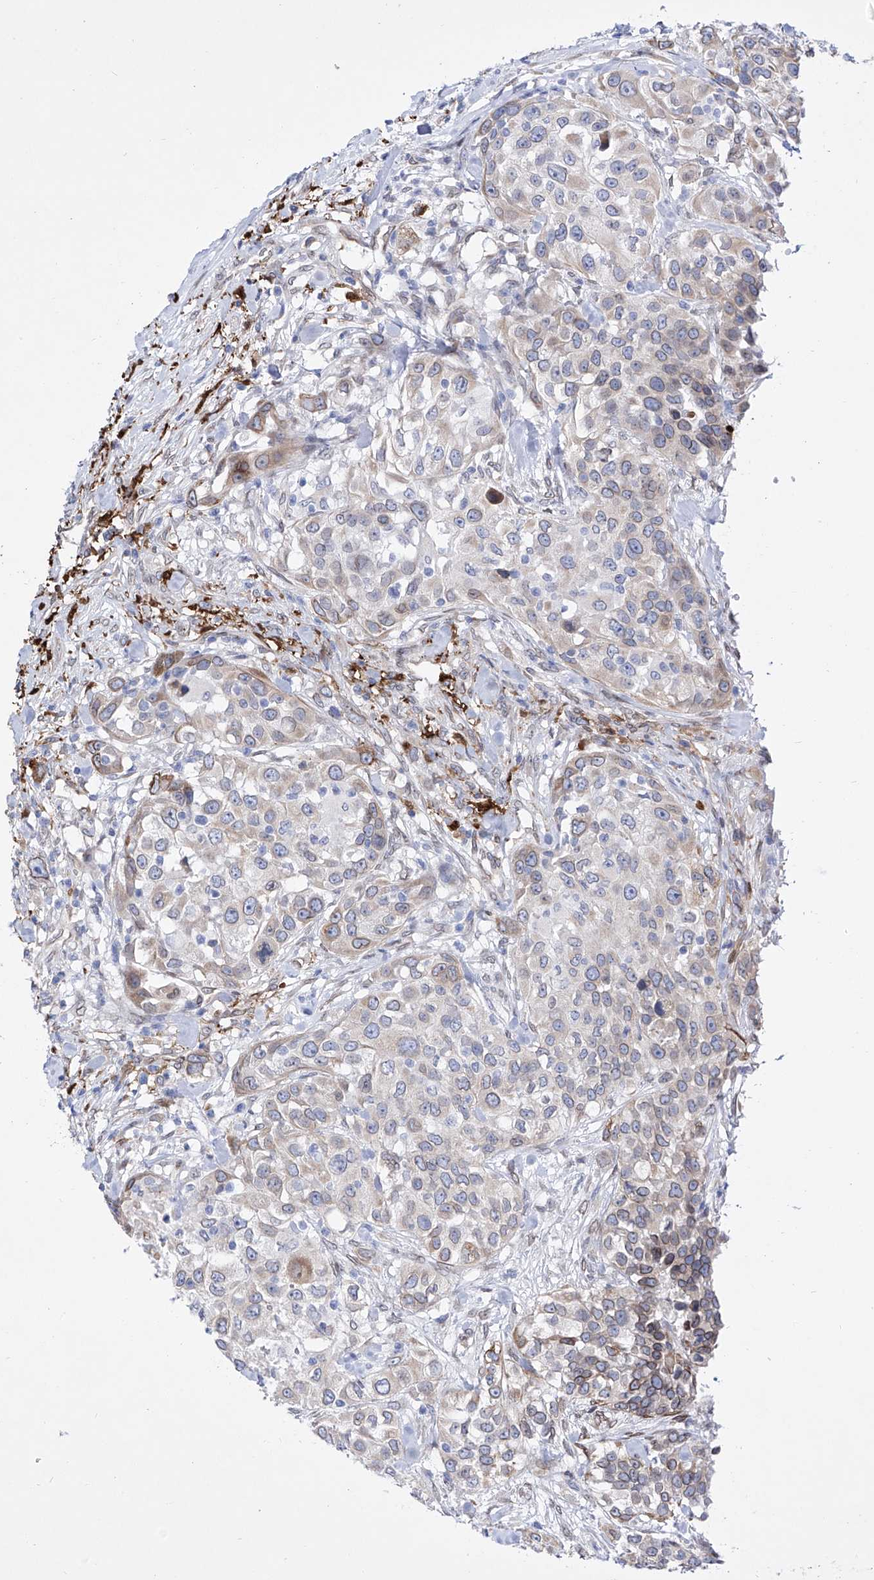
{"staining": {"intensity": "weak", "quantity": "<25%", "location": "cytoplasmic/membranous,nuclear"}, "tissue": "urothelial cancer", "cell_type": "Tumor cells", "image_type": "cancer", "snomed": [{"axis": "morphology", "description": "Urothelial carcinoma, High grade"}, {"axis": "topography", "description": "Urinary bladder"}], "caption": "This micrograph is of high-grade urothelial carcinoma stained with immunohistochemistry to label a protein in brown with the nuclei are counter-stained blue. There is no expression in tumor cells. (Stains: DAB immunohistochemistry (IHC) with hematoxylin counter stain, Microscopy: brightfield microscopy at high magnification).", "gene": "LCLAT1", "patient": {"sex": "female", "age": 80}}